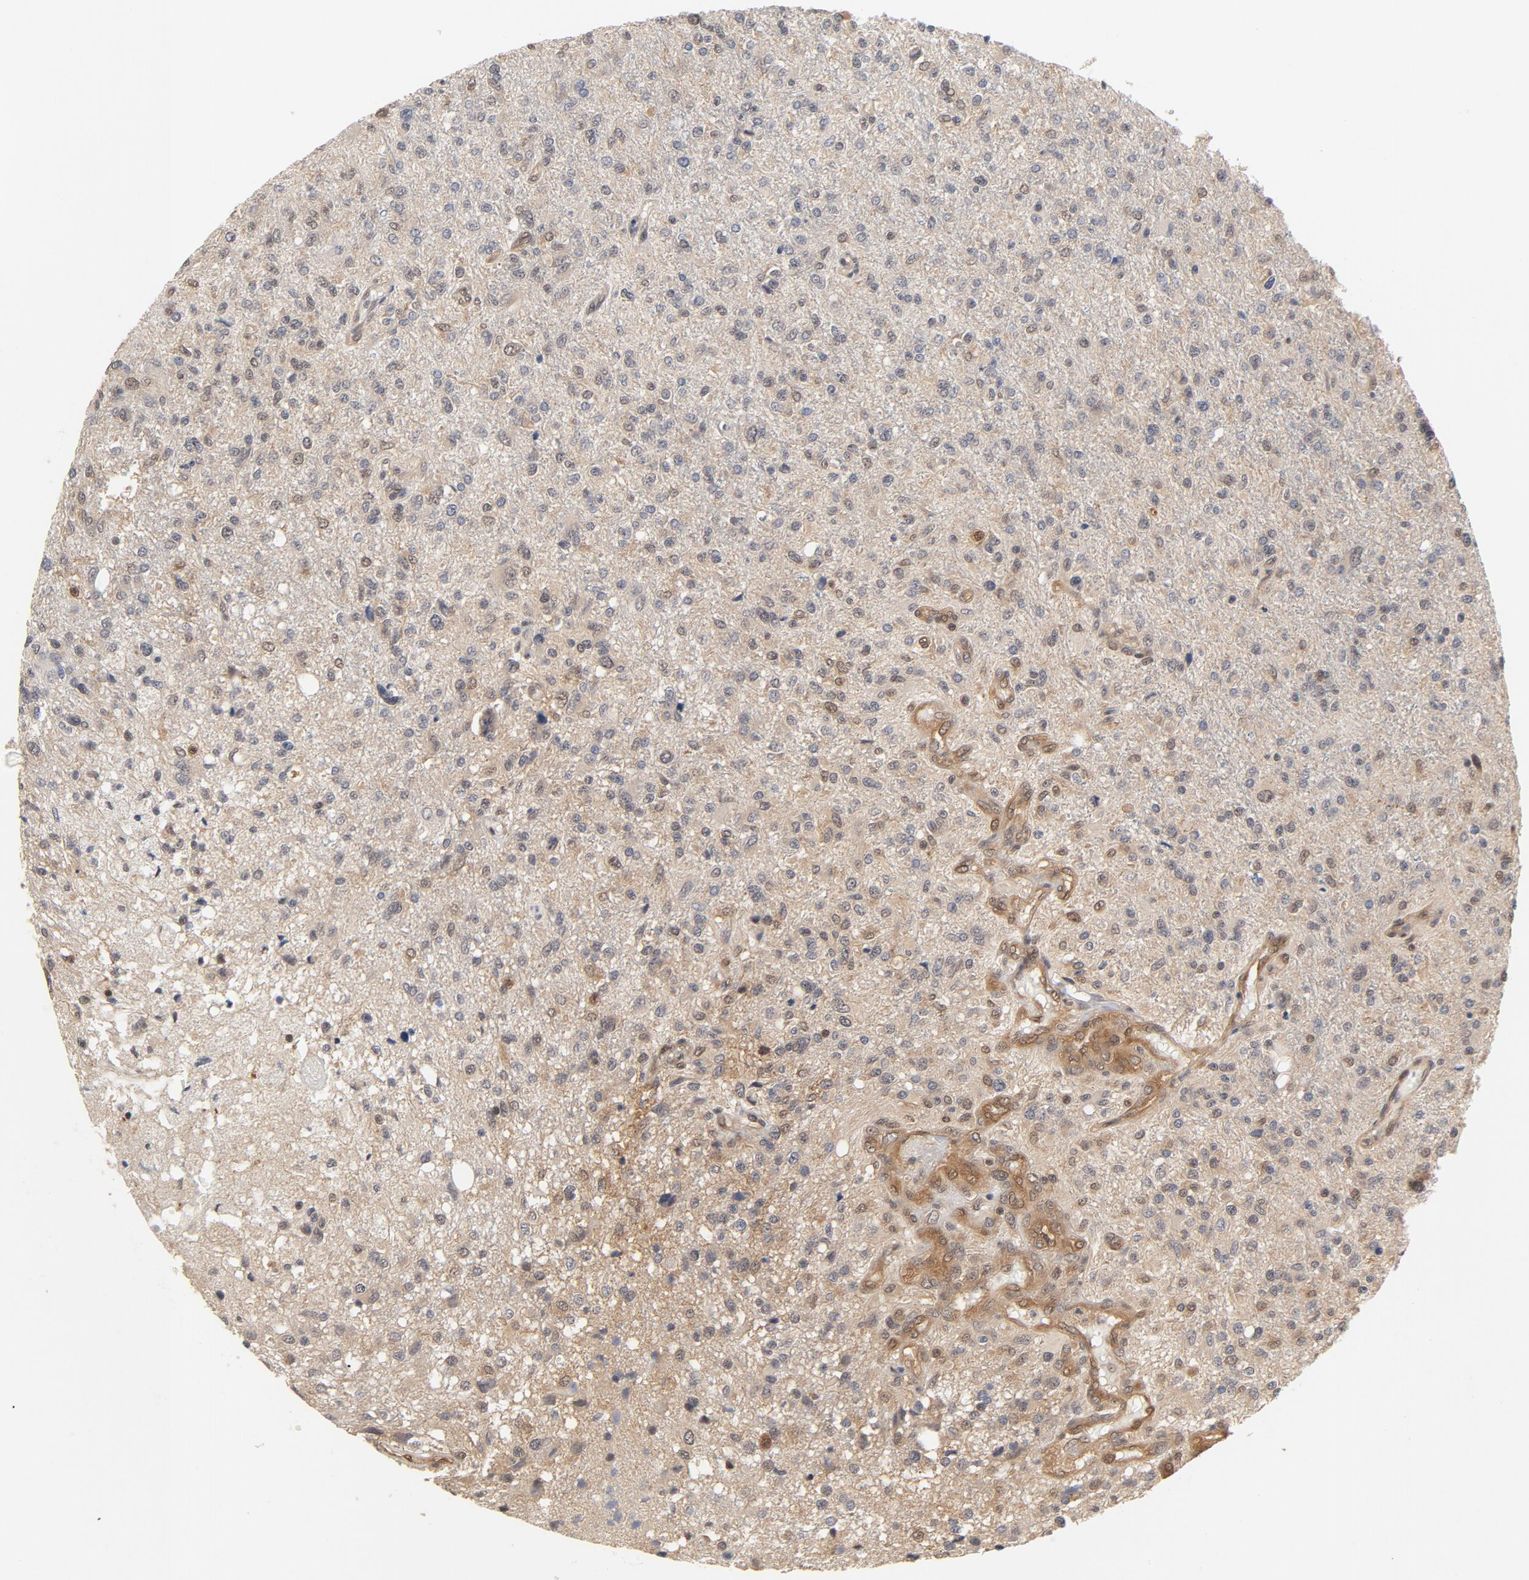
{"staining": {"intensity": "weak", "quantity": ">75%", "location": "cytoplasmic/membranous"}, "tissue": "glioma", "cell_type": "Tumor cells", "image_type": "cancer", "snomed": [{"axis": "morphology", "description": "Glioma, malignant, High grade"}, {"axis": "topography", "description": "Cerebral cortex"}], "caption": "The photomicrograph demonstrates staining of malignant glioma (high-grade), revealing weak cytoplasmic/membranous protein staining (brown color) within tumor cells. (brown staining indicates protein expression, while blue staining denotes nuclei).", "gene": "CDC37", "patient": {"sex": "male", "age": 76}}